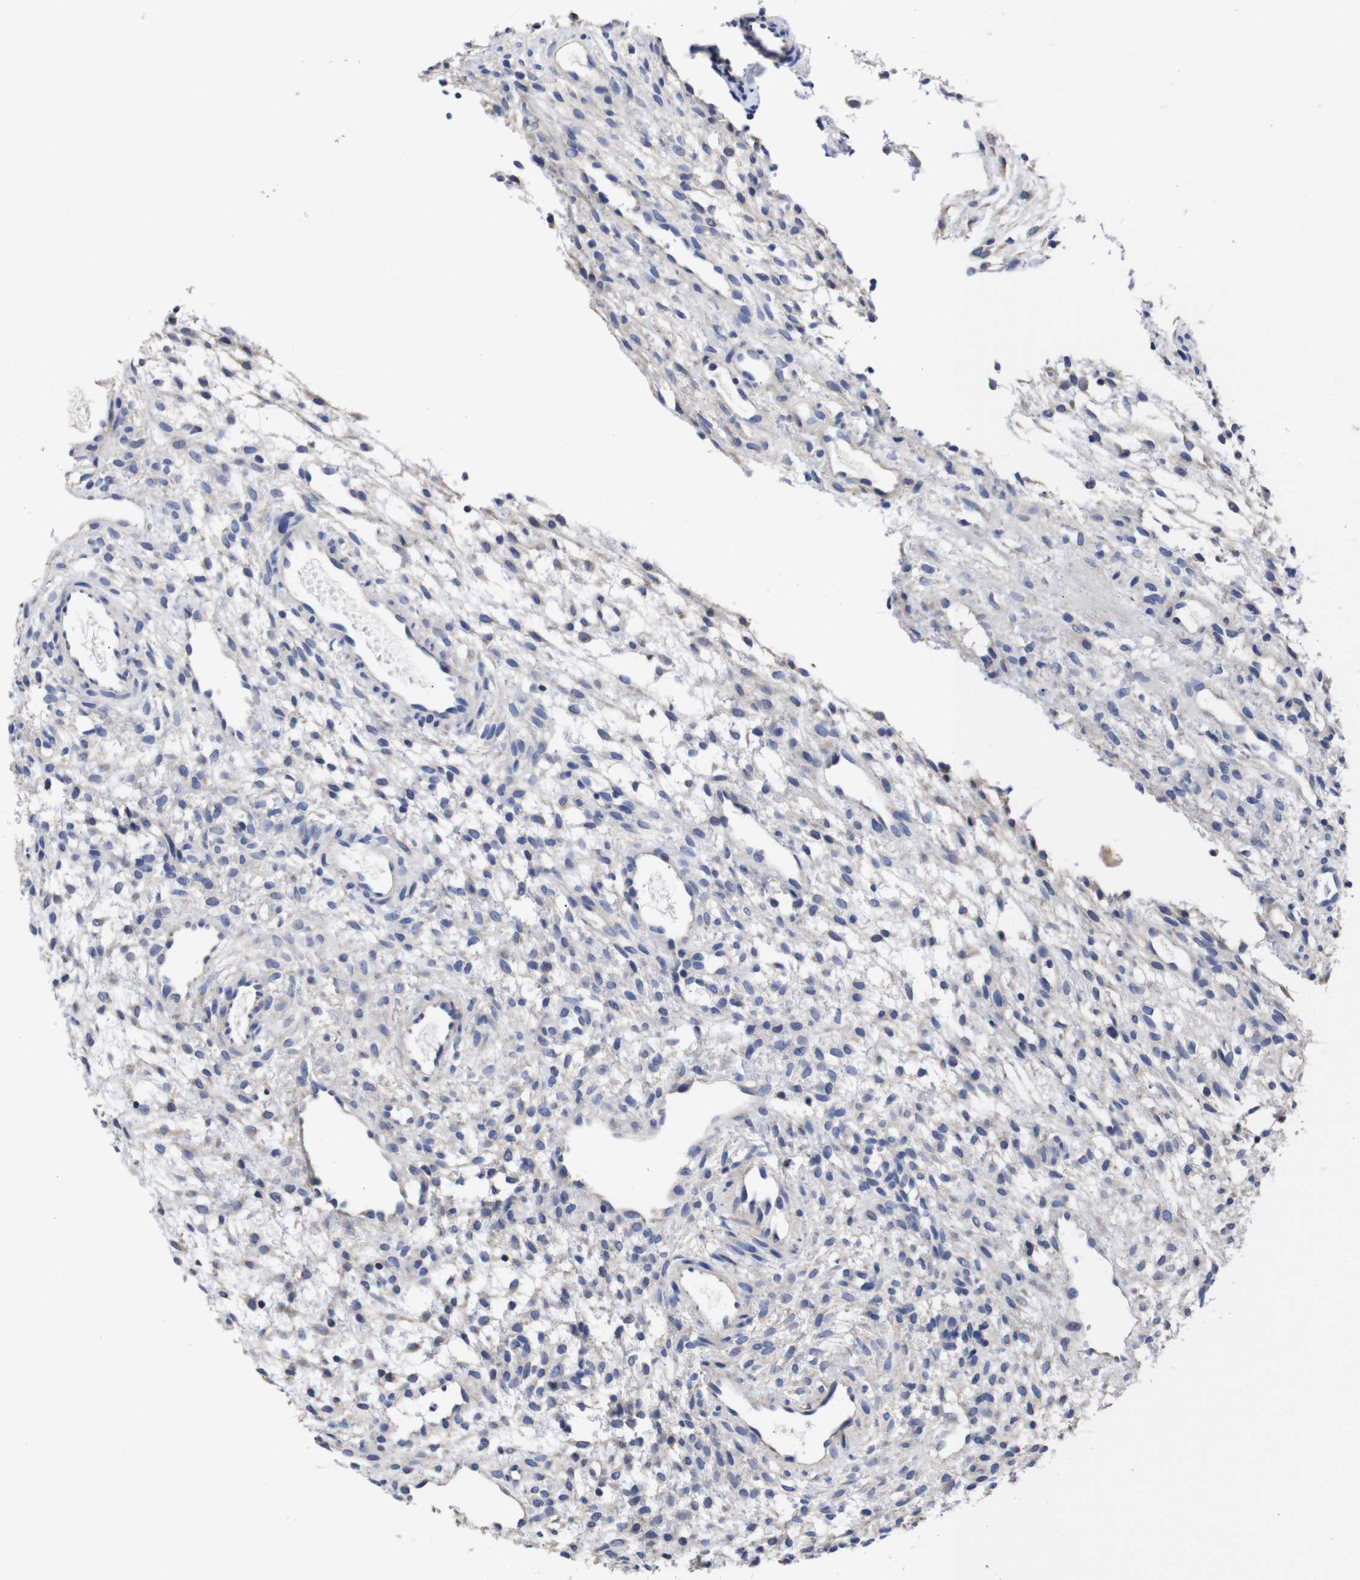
{"staining": {"intensity": "negative", "quantity": "none", "location": "none"}, "tissue": "ovary", "cell_type": "Ovarian stroma cells", "image_type": "normal", "snomed": [{"axis": "morphology", "description": "Normal tissue, NOS"}, {"axis": "morphology", "description": "Cyst, NOS"}, {"axis": "topography", "description": "Ovary"}], "caption": "Ovary was stained to show a protein in brown. There is no significant positivity in ovarian stroma cells. (Brightfield microscopy of DAB (3,3'-diaminobenzidine) immunohistochemistry at high magnification).", "gene": "OPN3", "patient": {"sex": "female", "age": 18}}